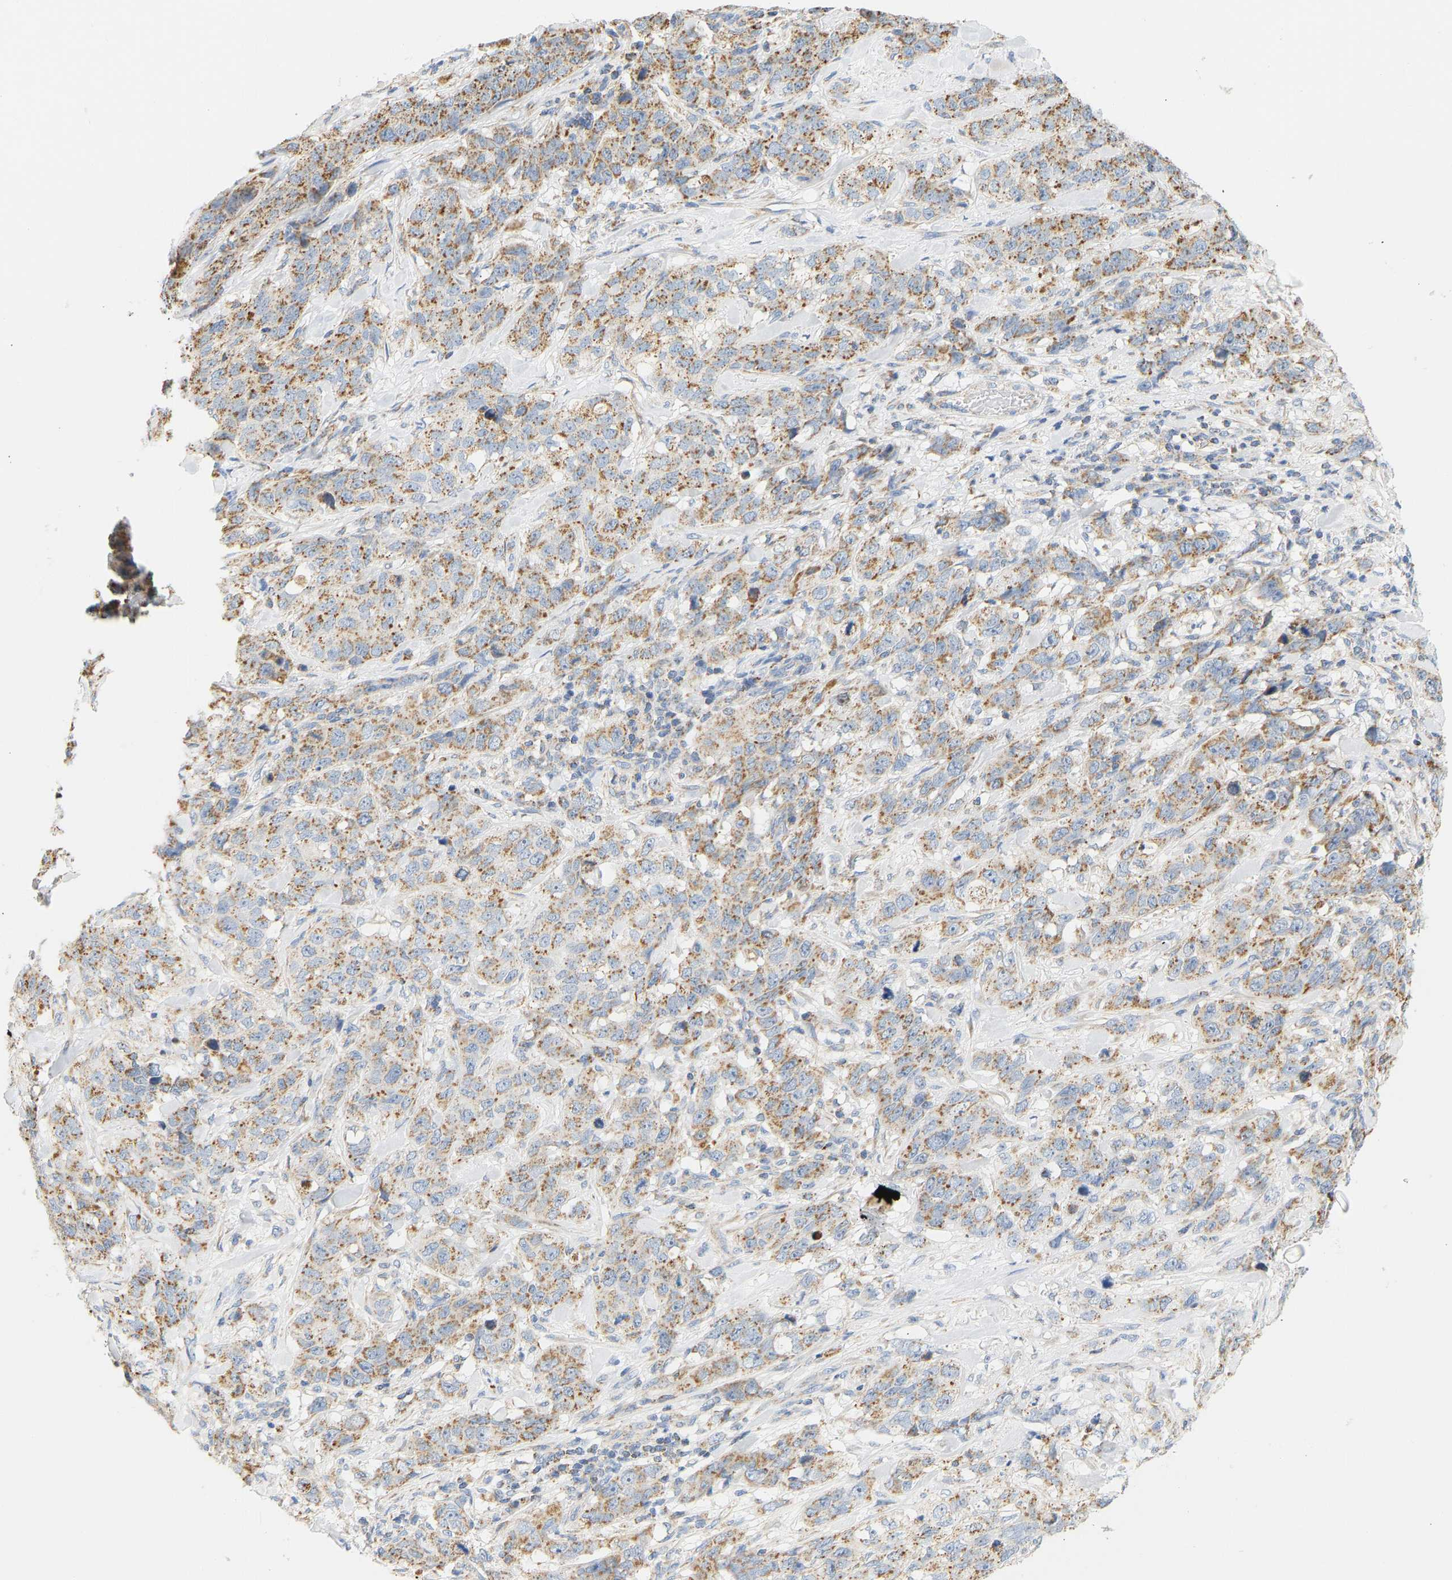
{"staining": {"intensity": "moderate", "quantity": ">75%", "location": "cytoplasmic/membranous"}, "tissue": "stomach cancer", "cell_type": "Tumor cells", "image_type": "cancer", "snomed": [{"axis": "morphology", "description": "Adenocarcinoma, NOS"}, {"axis": "topography", "description": "Stomach"}], "caption": "The histopathology image demonstrates staining of stomach cancer, revealing moderate cytoplasmic/membranous protein staining (brown color) within tumor cells.", "gene": "GRPEL2", "patient": {"sex": "male", "age": 48}}